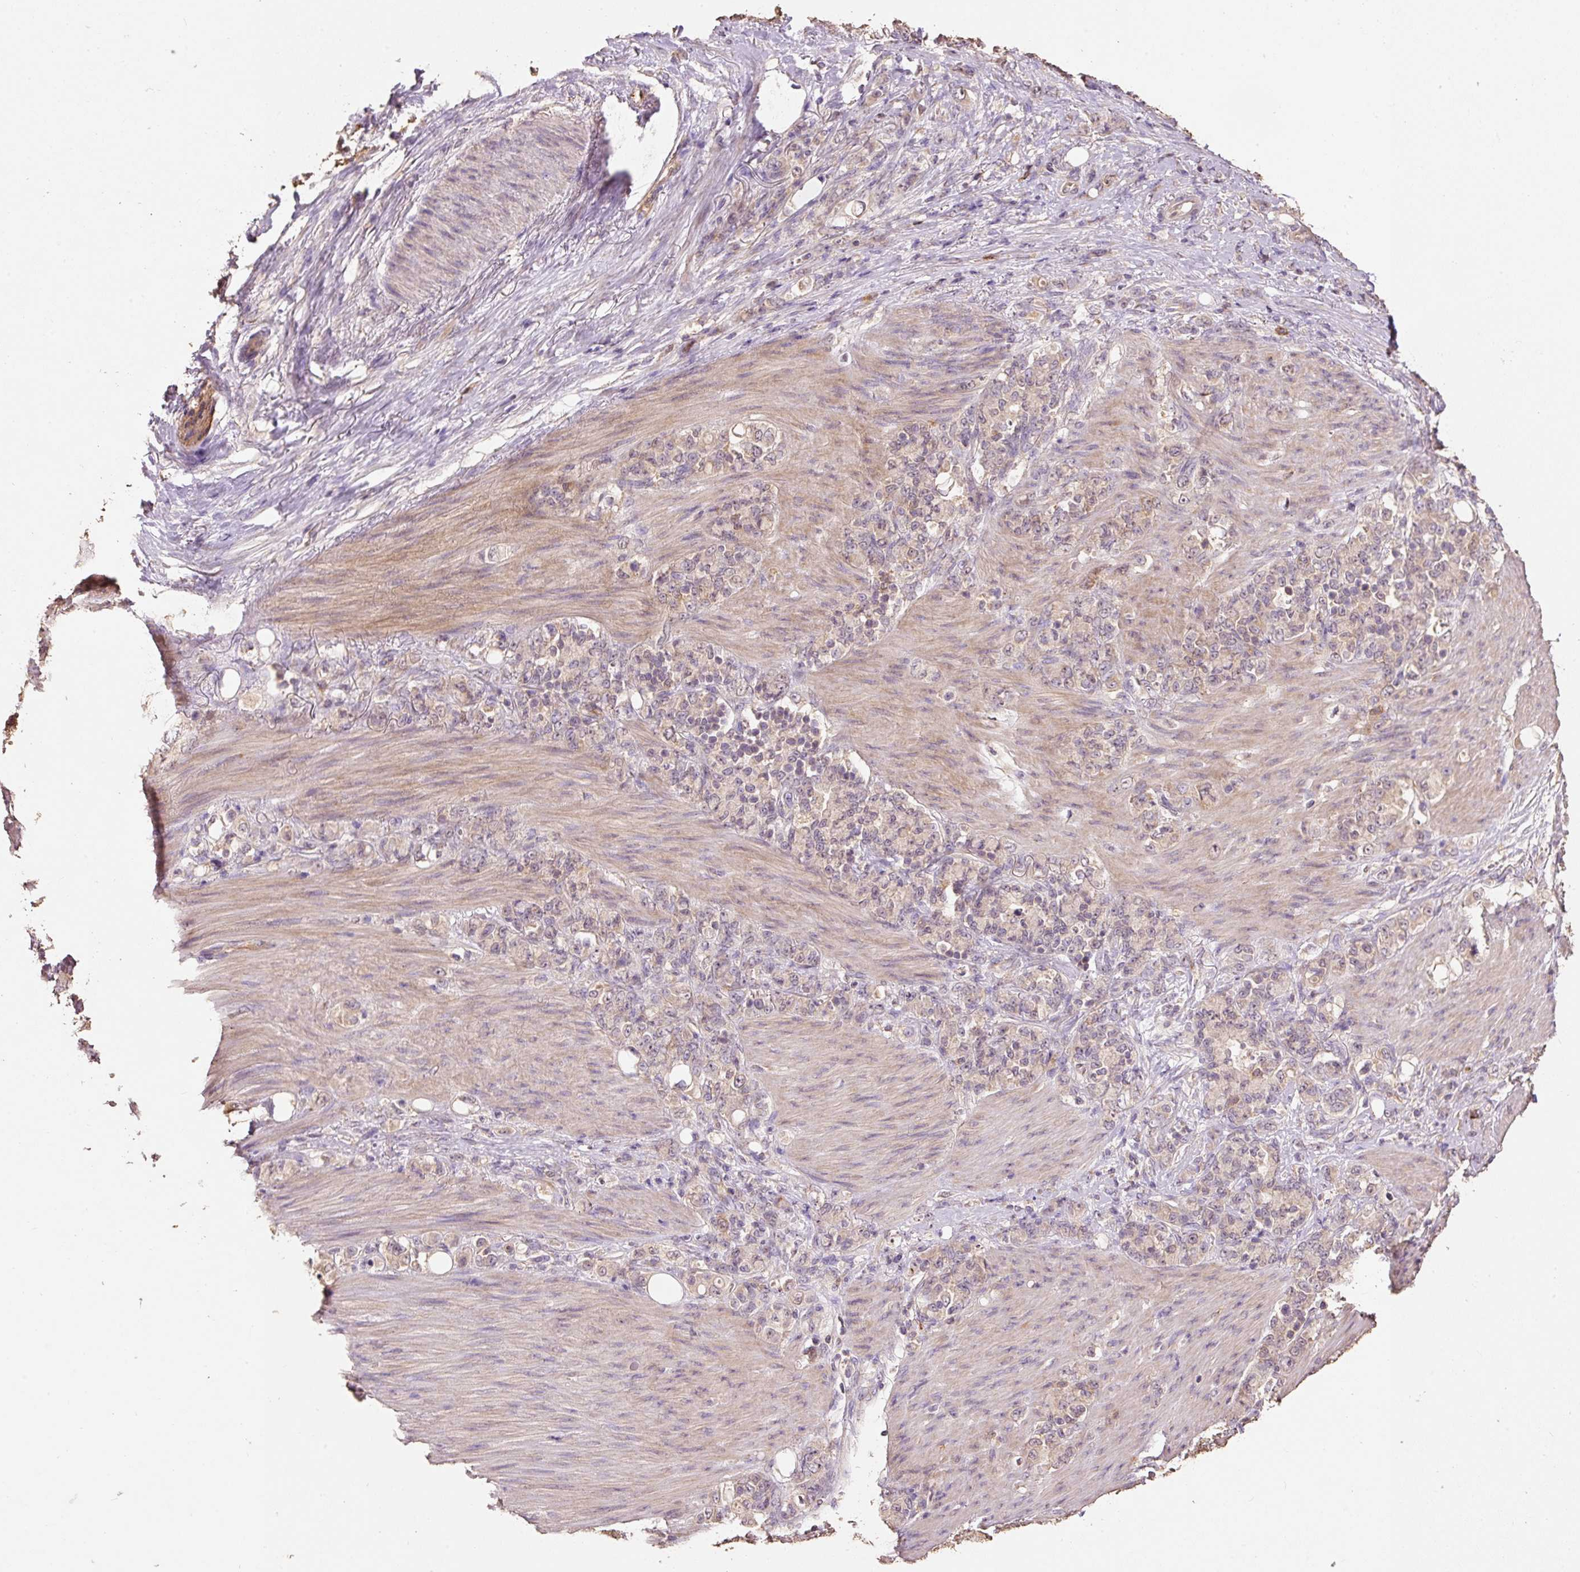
{"staining": {"intensity": "weak", "quantity": "<25%", "location": "cytoplasmic/membranous,nuclear"}, "tissue": "stomach cancer", "cell_type": "Tumor cells", "image_type": "cancer", "snomed": [{"axis": "morphology", "description": "Normal tissue, NOS"}, {"axis": "morphology", "description": "Adenocarcinoma, NOS"}, {"axis": "topography", "description": "Stomach"}], "caption": "There is no significant positivity in tumor cells of stomach adenocarcinoma.", "gene": "HERC2", "patient": {"sex": "female", "age": 79}}